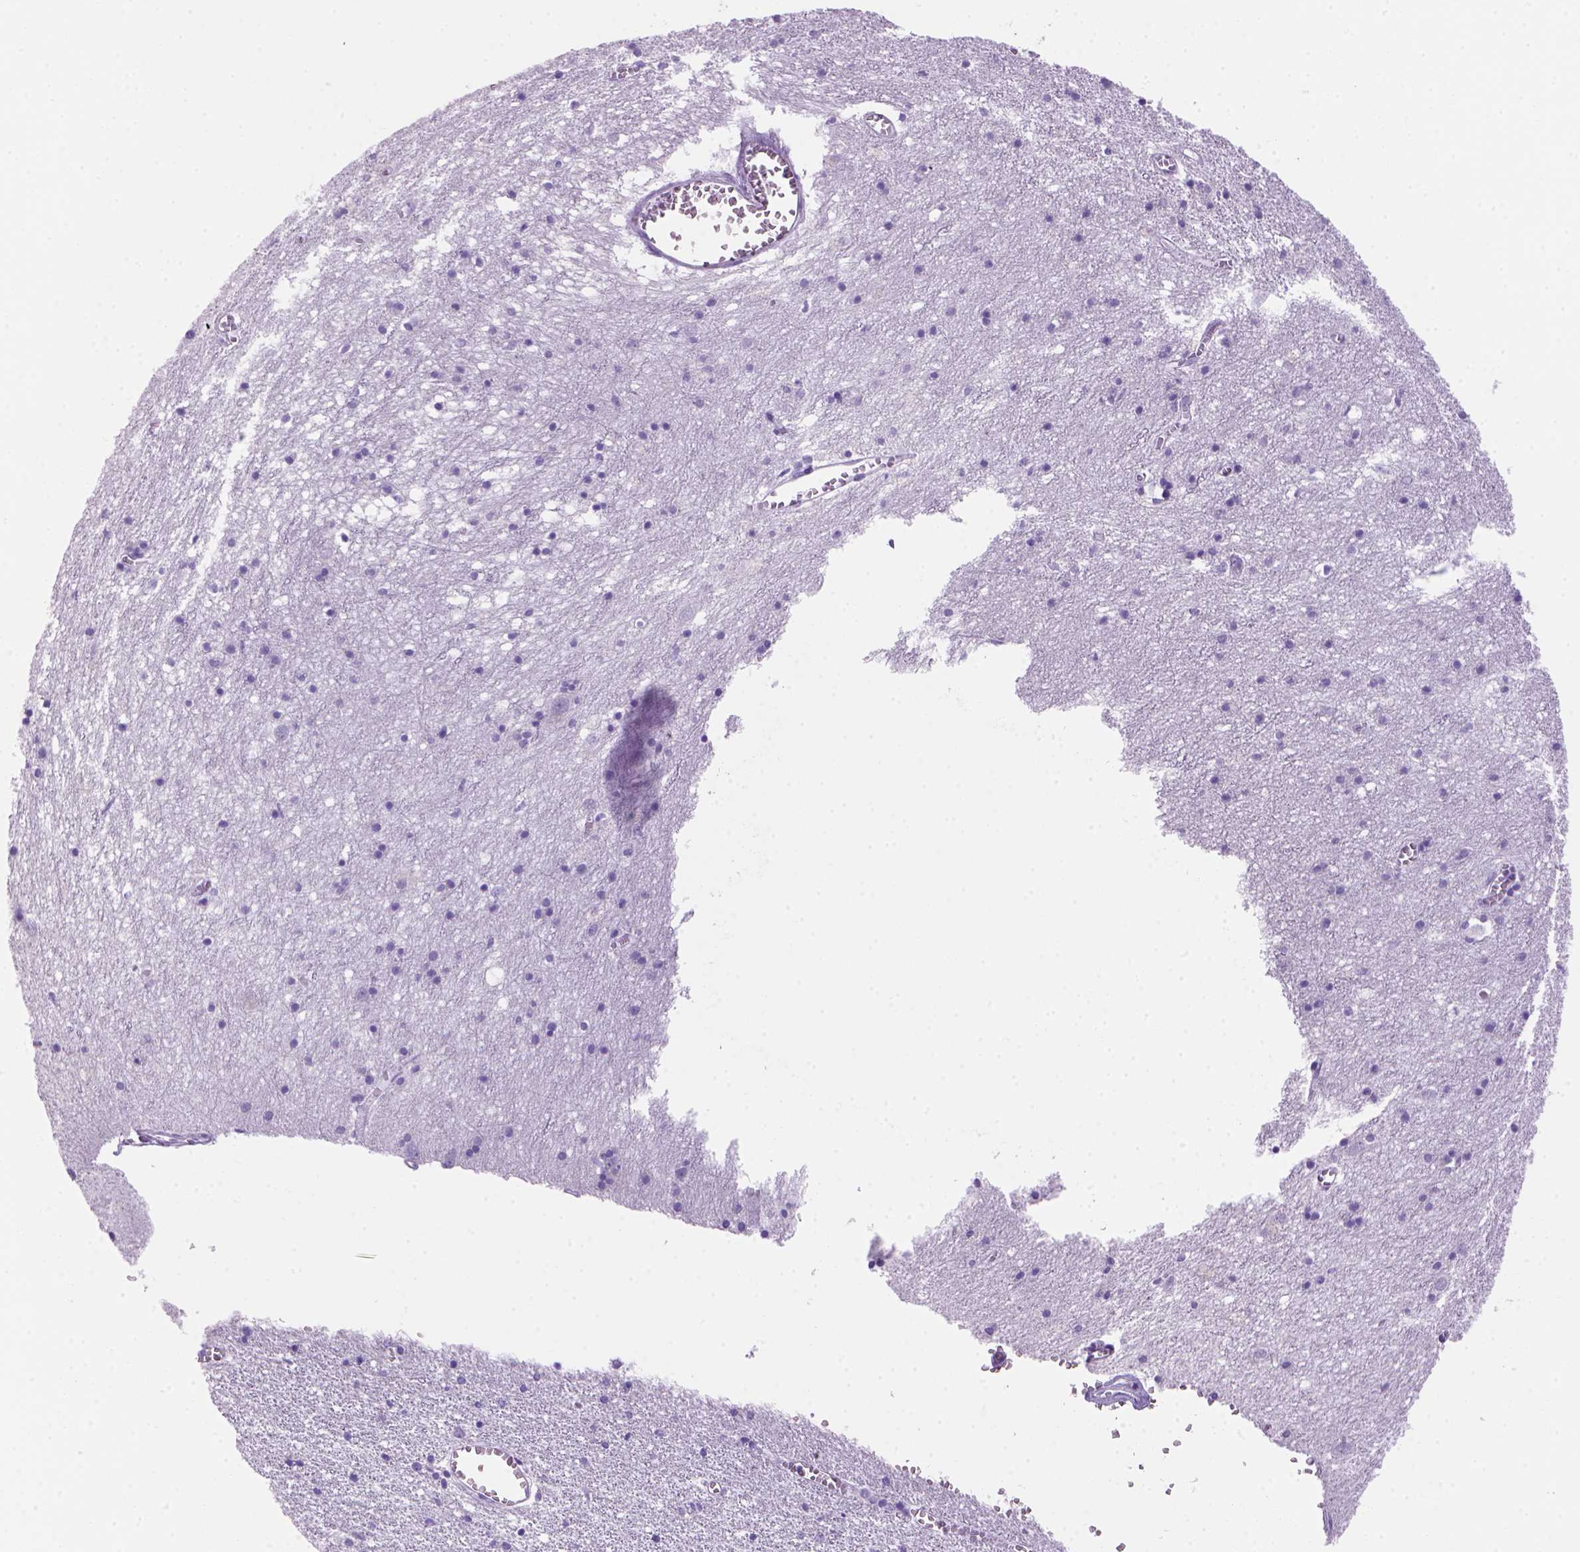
{"staining": {"intensity": "negative", "quantity": "none", "location": "none"}, "tissue": "cerebral cortex", "cell_type": "Endothelial cells", "image_type": "normal", "snomed": [{"axis": "morphology", "description": "Normal tissue, NOS"}, {"axis": "topography", "description": "Cerebral cortex"}], "caption": "Immunohistochemistry (IHC) histopathology image of benign cerebral cortex: human cerebral cortex stained with DAB (3,3'-diaminobenzidine) shows no significant protein staining in endothelial cells.", "gene": "ARHGEF33", "patient": {"sex": "male", "age": 70}}